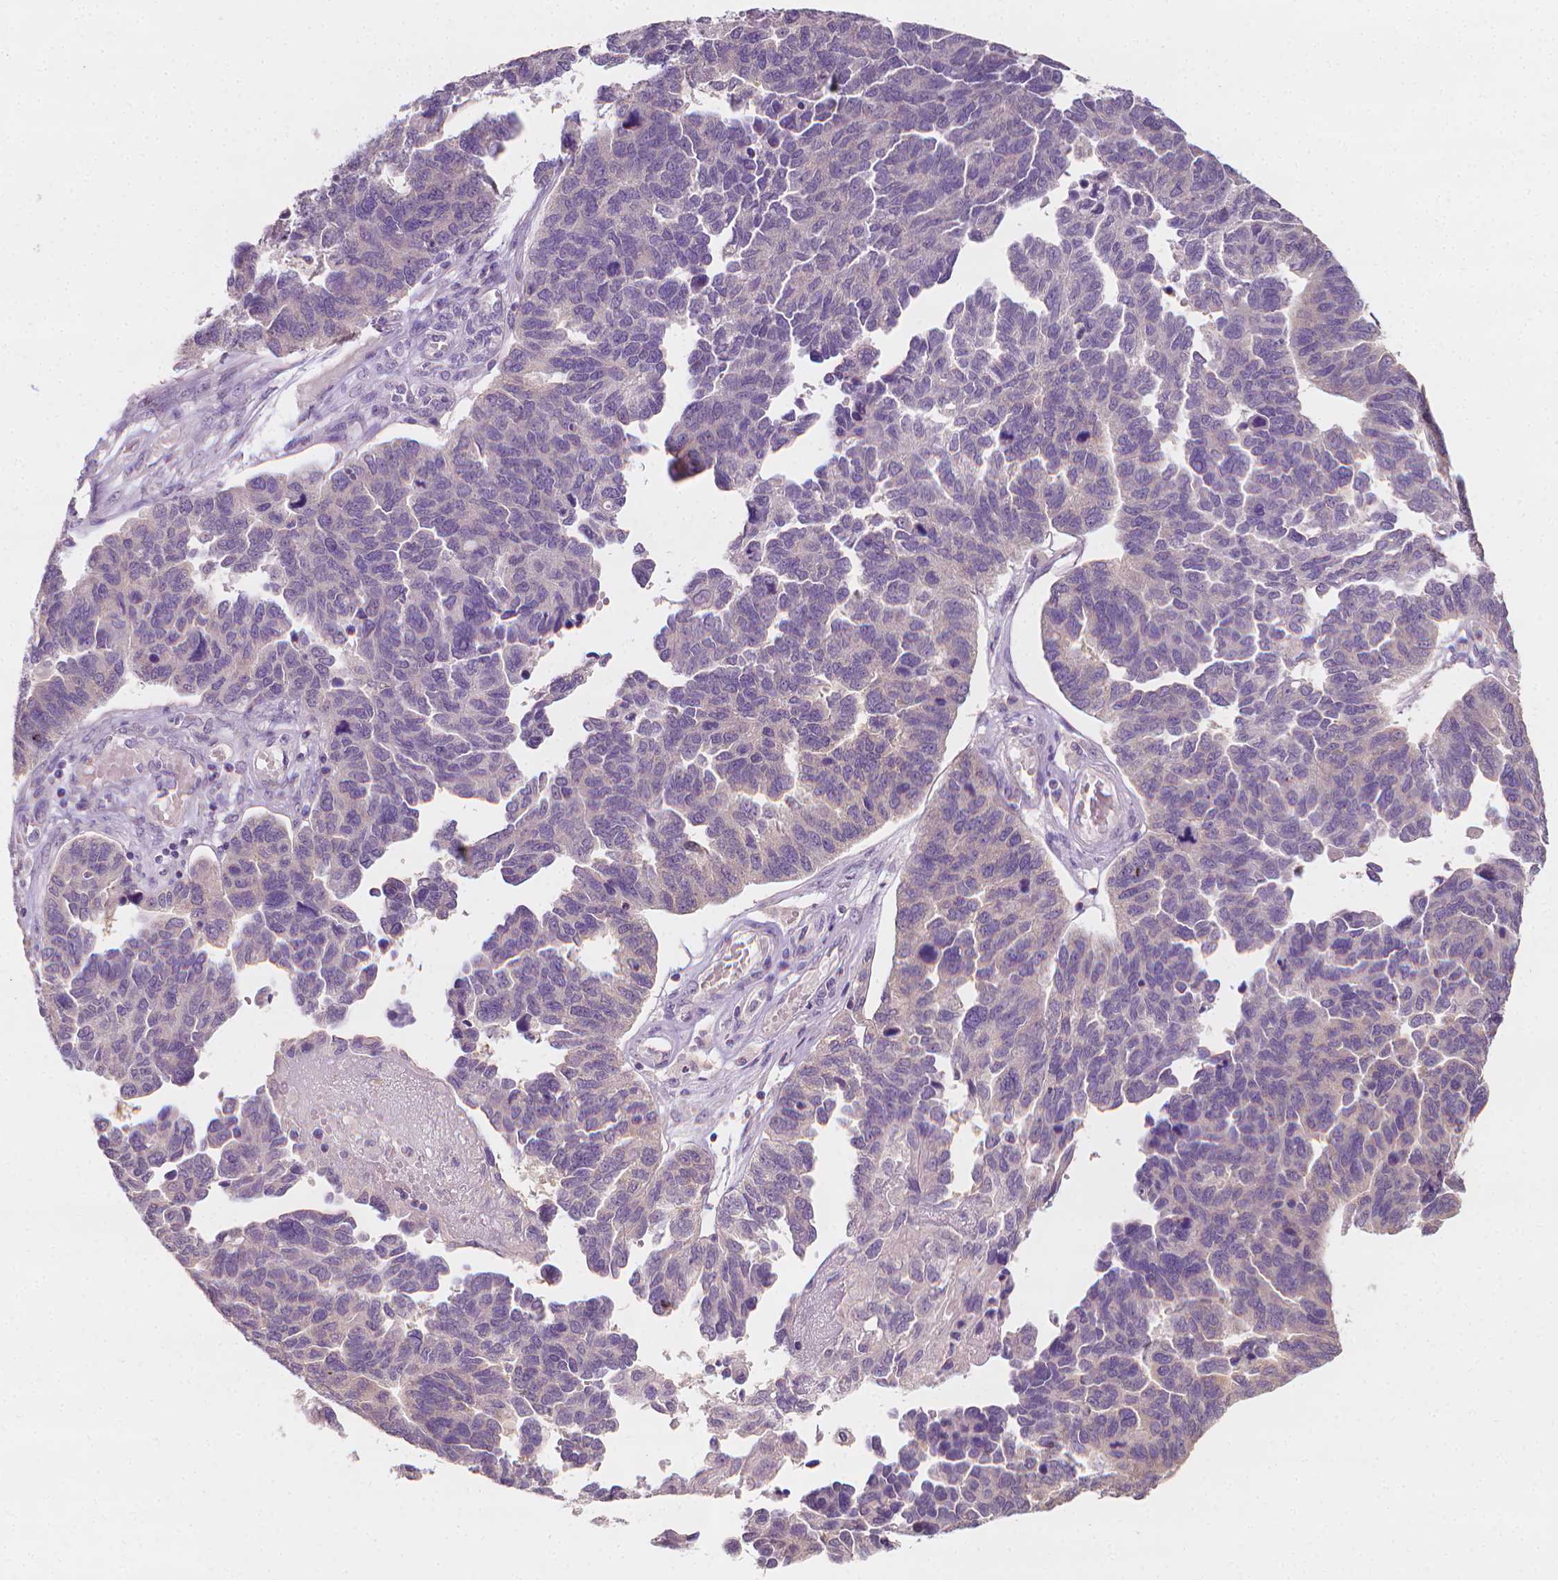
{"staining": {"intensity": "negative", "quantity": "none", "location": "none"}, "tissue": "ovarian cancer", "cell_type": "Tumor cells", "image_type": "cancer", "snomed": [{"axis": "morphology", "description": "Cystadenocarcinoma, serous, NOS"}, {"axis": "topography", "description": "Ovary"}], "caption": "Micrograph shows no significant protein staining in tumor cells of serous cystadenocarcinoma (ovarian).", "gene": "FASN", "patient": {"sex": "female", "age": 64}}